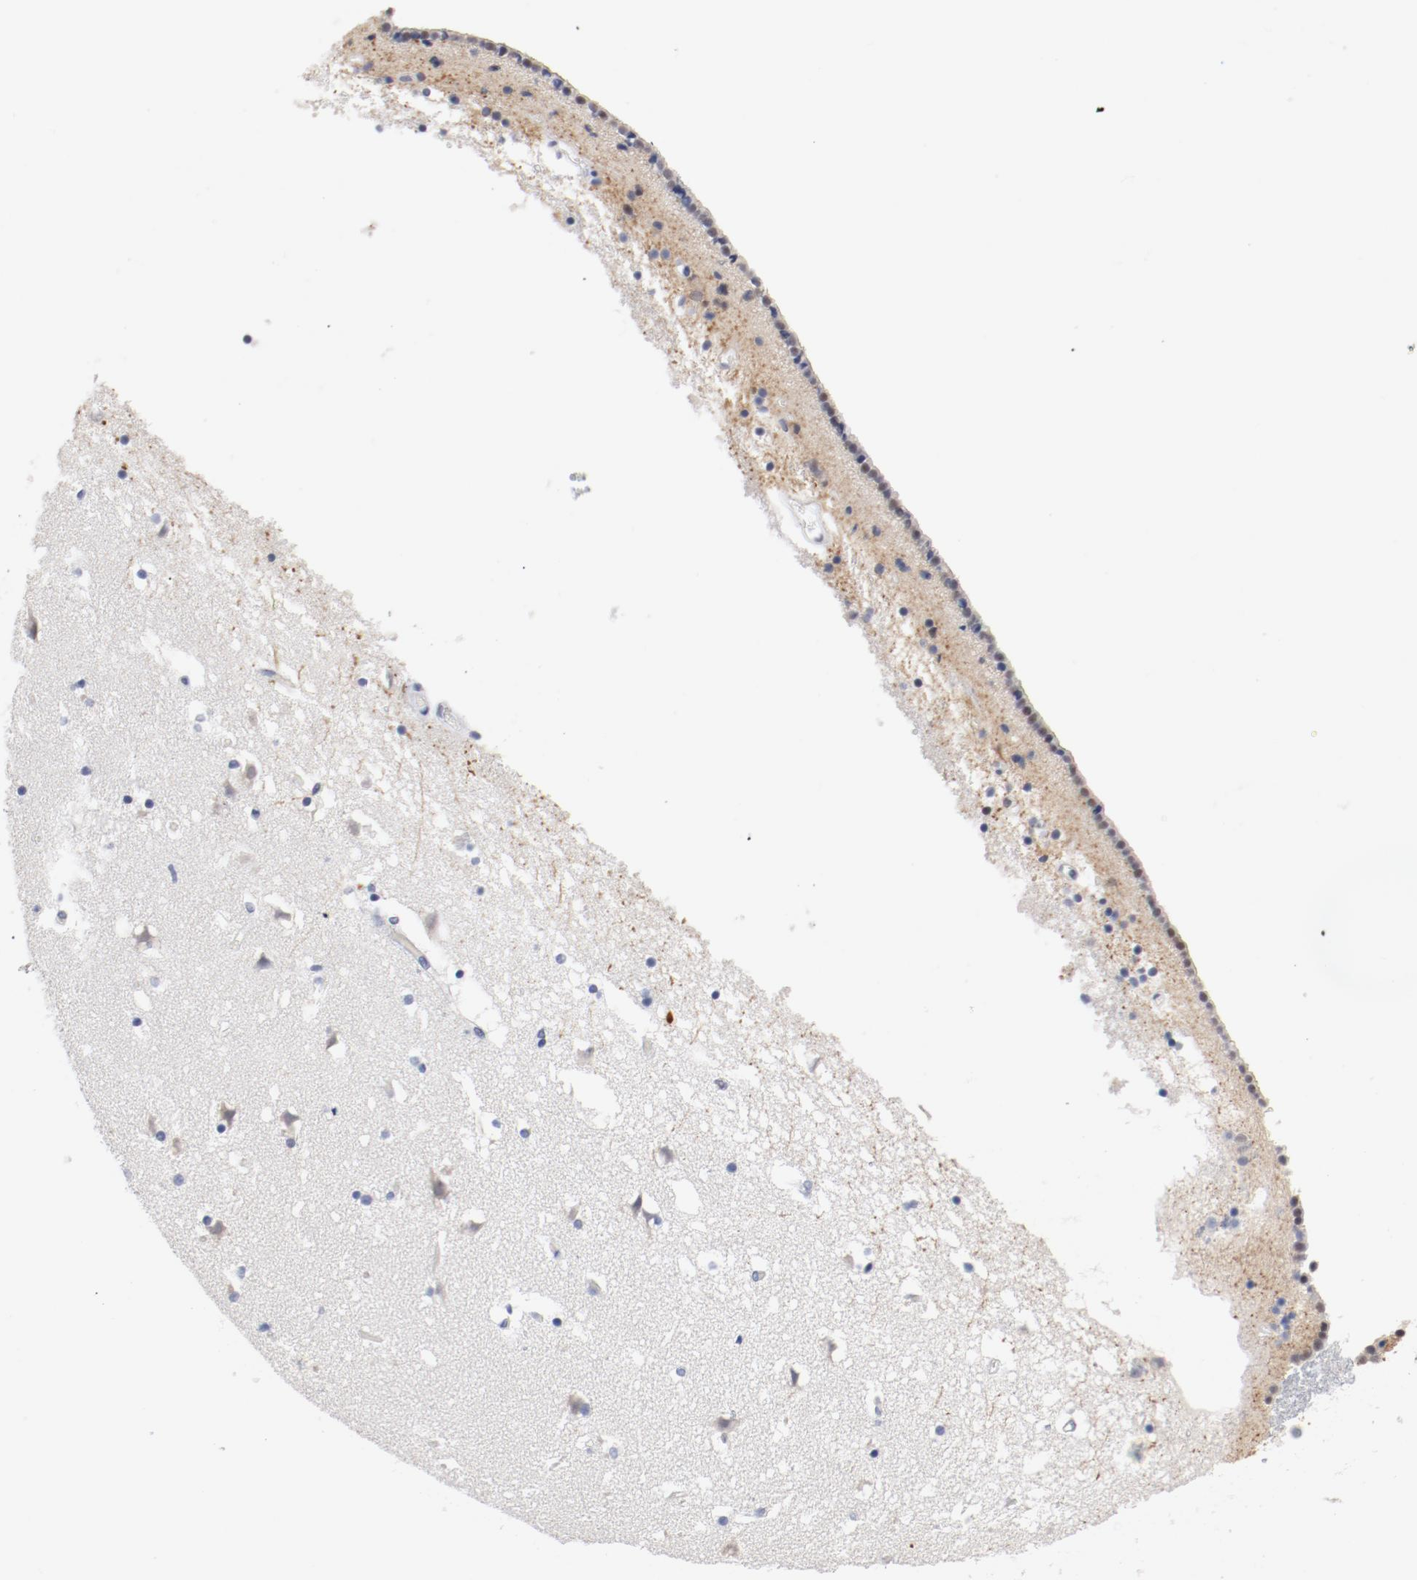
{"staining": {"intensity": "negative", "quantity": "none", "location": "none"}, "tissue": "caudate", "cell_type": "Glial cells", "image_type": "normal", "snomed": [{"axis": "morphology", "description": "Normal tissue, NOS"}, {"axis": "topography", "description": "Lateral ventricle wall"}], "caption": "Immunohistochemistry of benign caudate shows no staining in glial cells. The staining was performed using DAB (3,3'-diaminobenzidine) to visualize the protein expression in brown, while the nuclei were stained in blue with hematoxylin (Magnification: 20x).", "gene": "ANKLE2", "patient": {"sex": "male", "age": 45}}